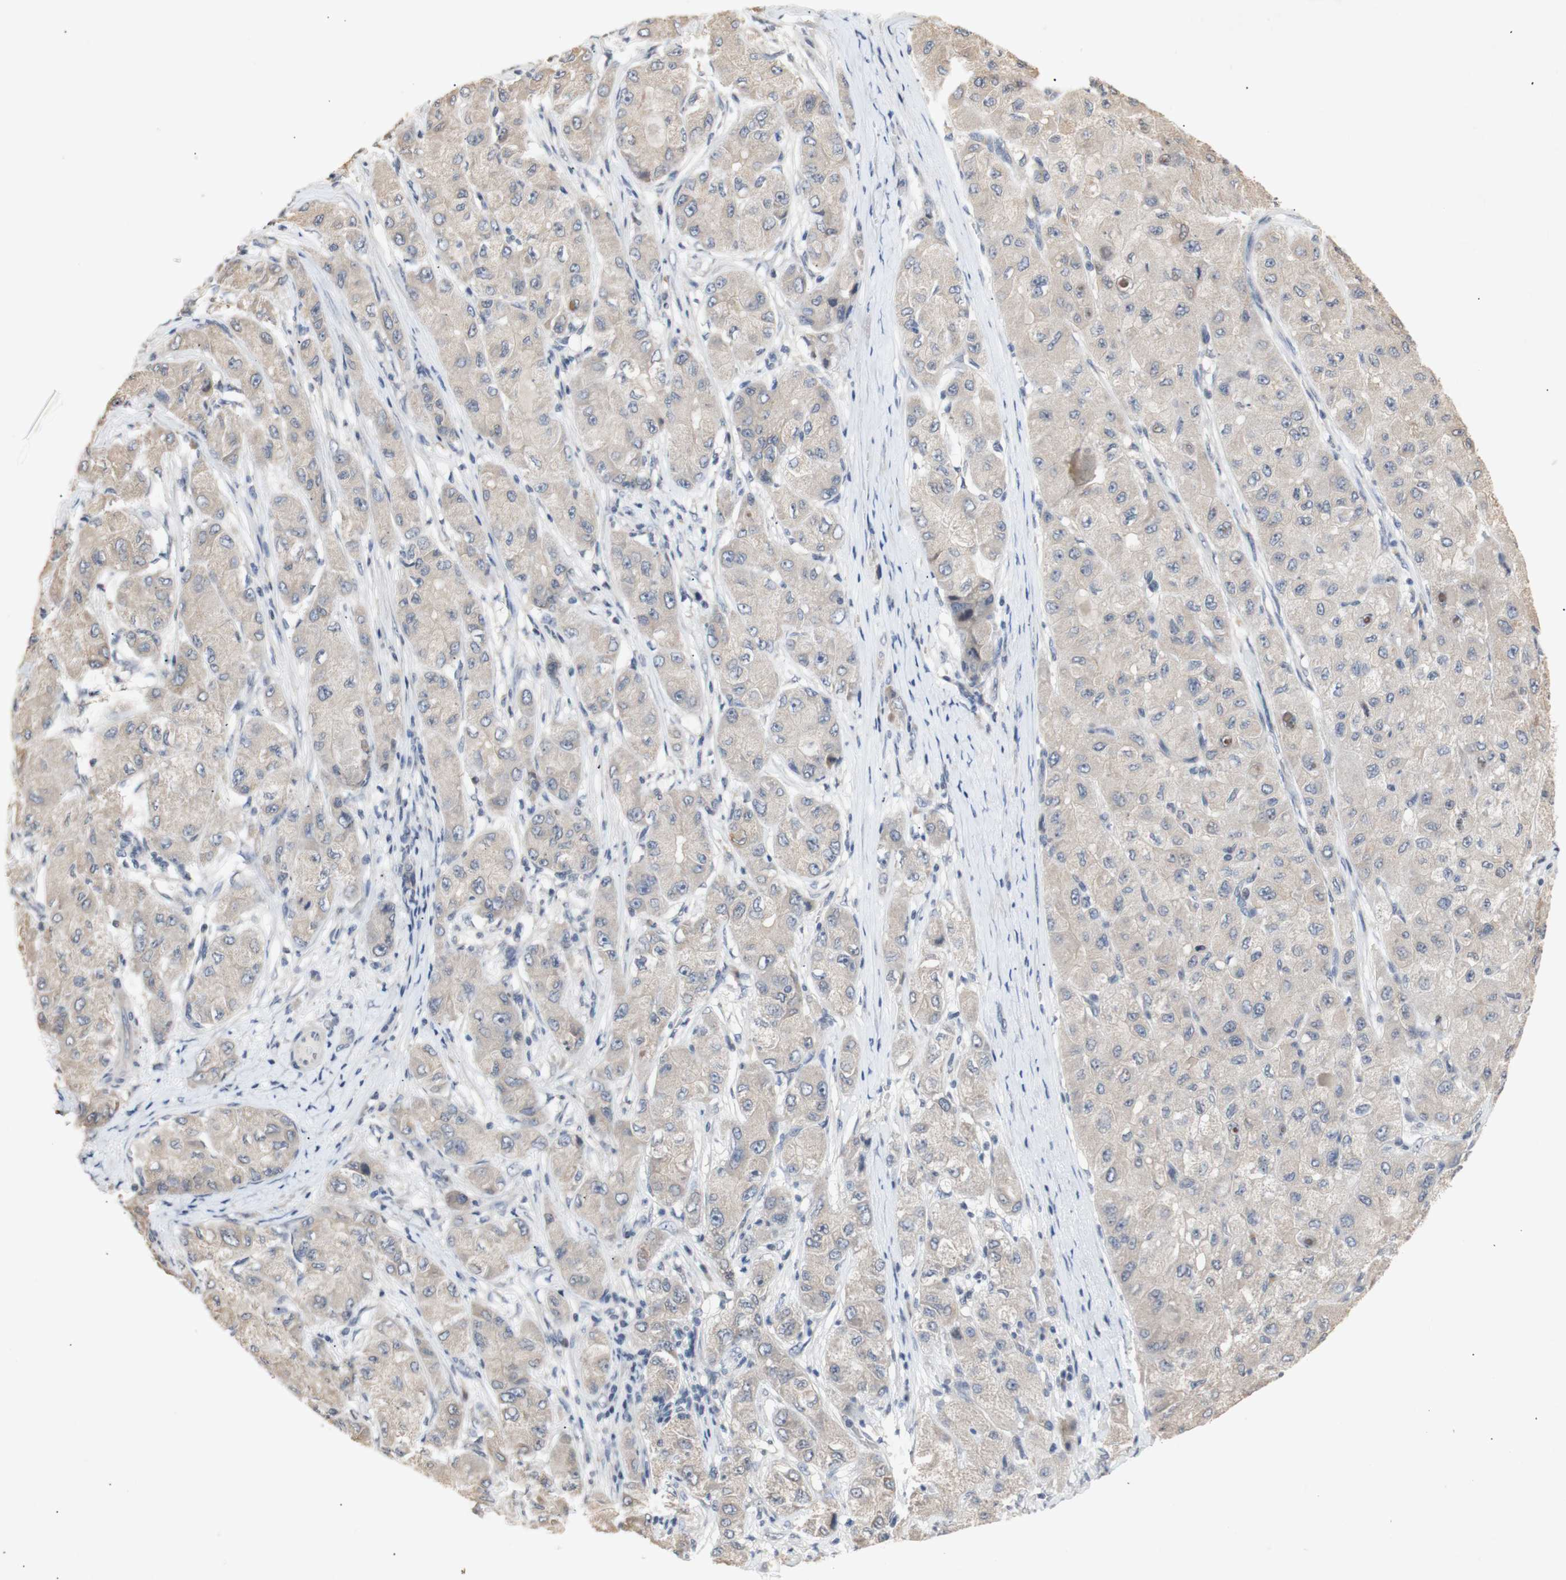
{"staining": {"intensity": "weak", "quantity": ">75%", "location": "cytoplasmic/membranous"}, "tissue": "liver cancer", "cell_type": "Tumor cells", "image_type": "cancer", "snomed": [{"axis": "morphology", "description": "Carcinoma, Hepatocellular, NOS"}, {"axis": "topography", "description": "Liver"}], "caption": "Immunohistochemistry (IHC) histopathology image of neoplastic tissue: liver cancer stained using IHC exhibits low levels of weak protein expression localized specifically in the cytoplasmic/membranous of tumor cells, appearing as a cytoplasmic/membranous brown color.", "gene": "FOSB", "patient": {"sex": "male", "age": 80}}